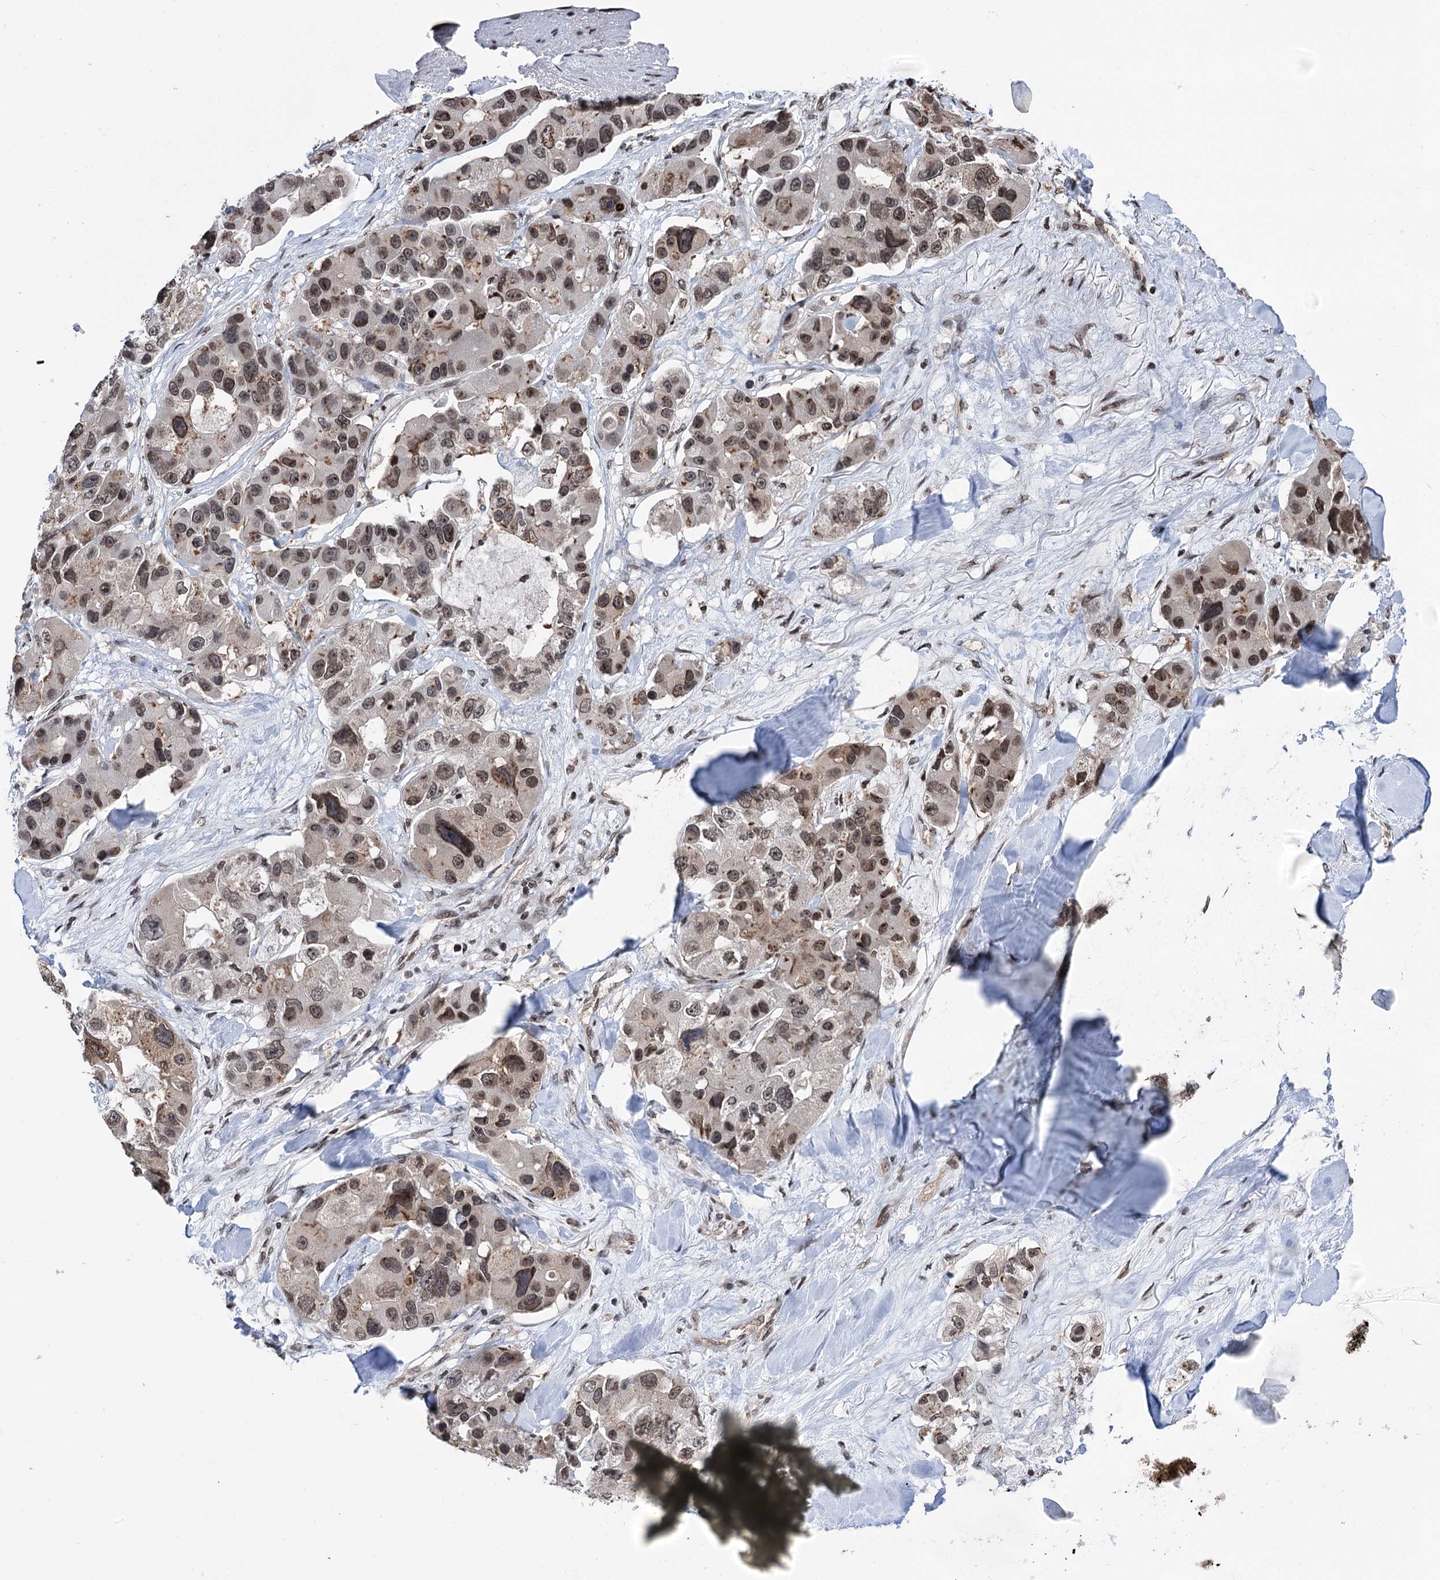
{"staining": {"intensity": "moderate", "quantity": ">75%", "location": "nuclear"}, "tissue": "lung cancer", "cell_type": "Tumor cells", "image_type": "cancer", "snomed": [{"axis": "morphology", "description": "Adenocarcinoma, NOS"}, {"axis": "topography", "description": "Lung"}], "caption": "Approximately >75% of tumor cells in adenocarcinoma (lung) show moderate nuclear protein expression as visualized by brown immunohistochemical staining.", "gene": "CCDC77", "patient": {"sex": "female", "age": 54}}